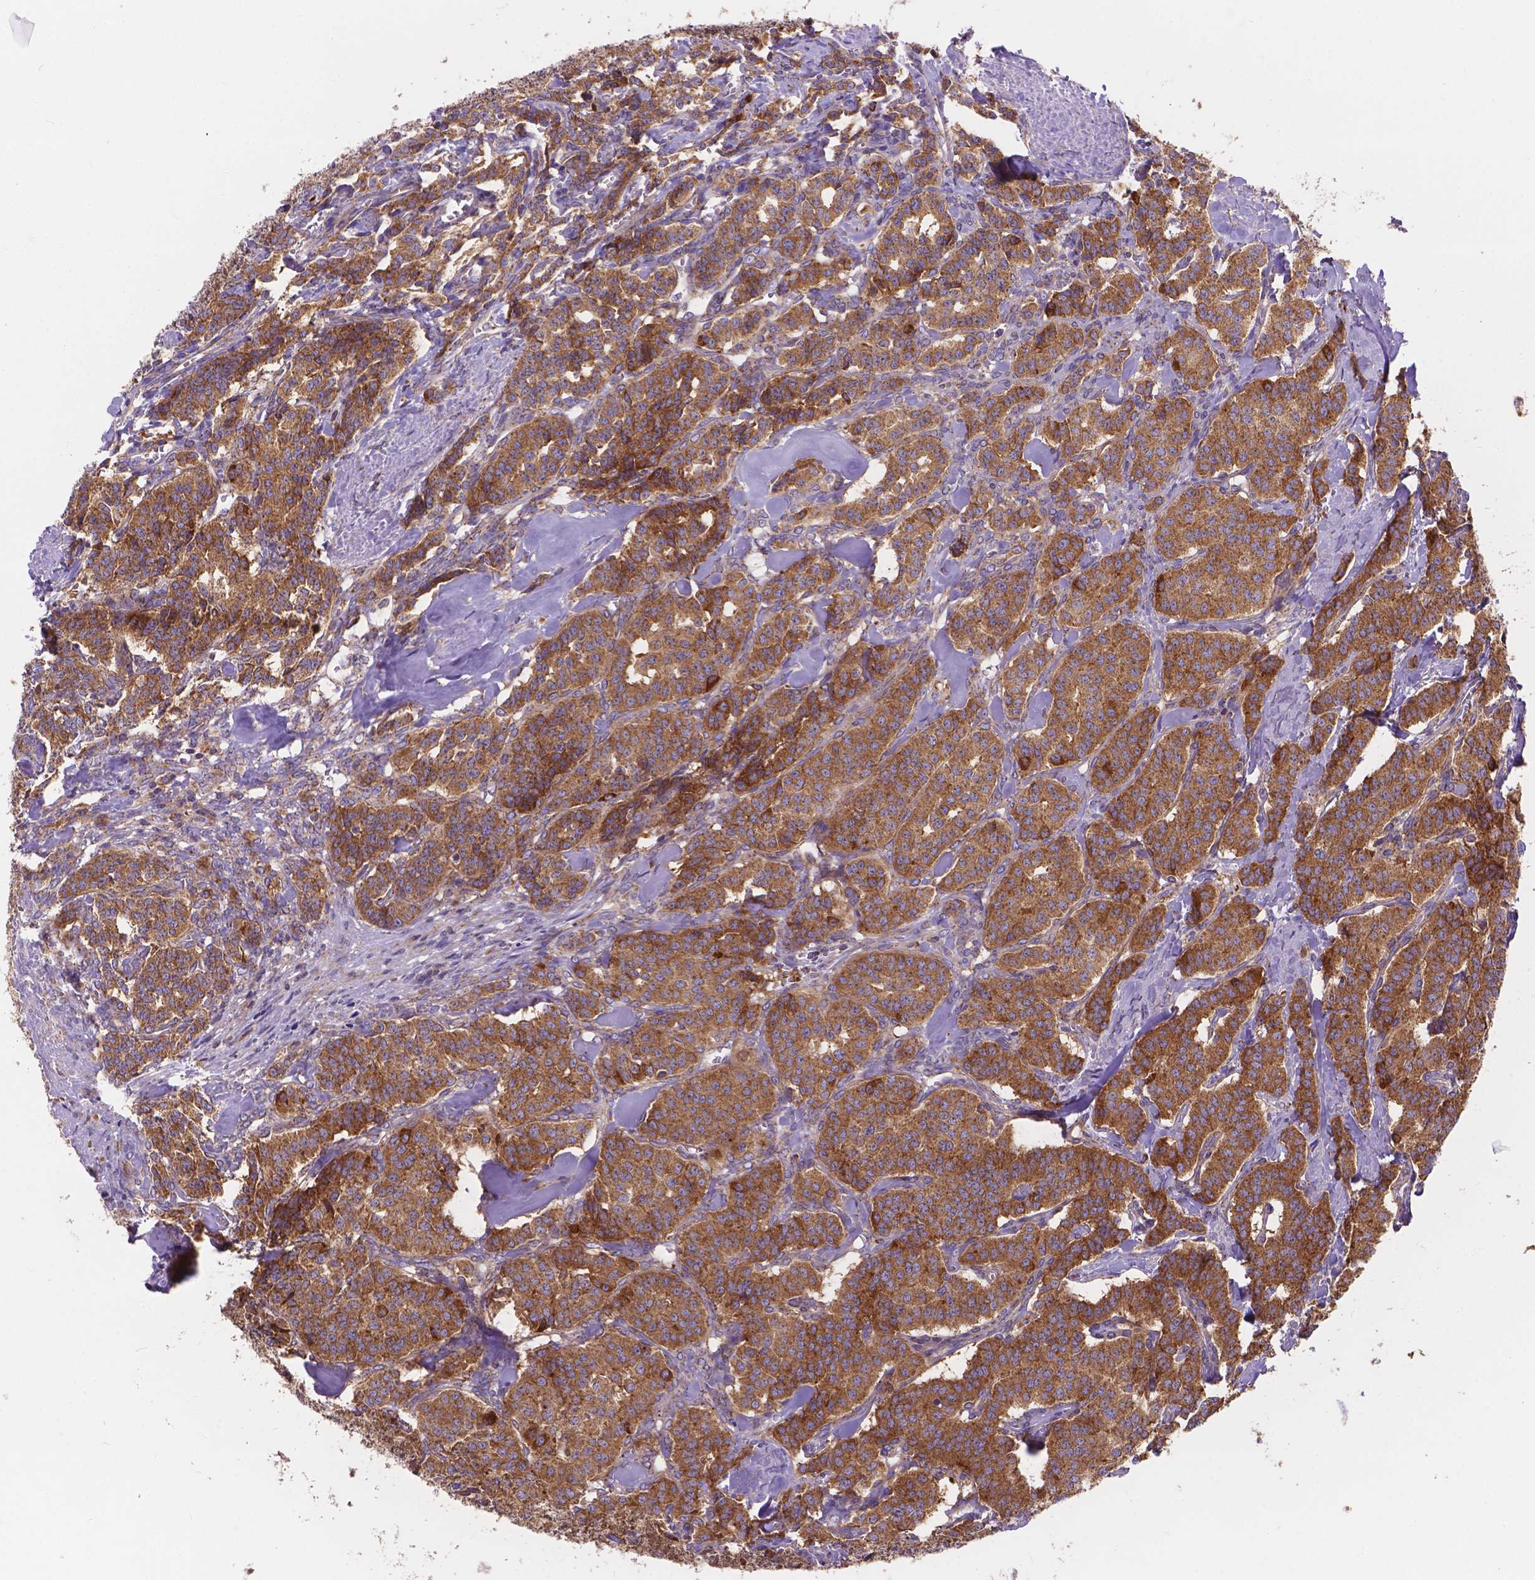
{"staining": {"intensity": "strong", "quantity": ">75%", "location": "cytoplasmic/membranous"}, "tissue": "carcinoid", "cell_type": "Tumor cells", "image_type": "cancer", "snomed": [{"axis": "morphology", "description": "Normal tissue, NOS"}, {"axis": "morphology", "description": "Carcinoid, malignant, NOS"}, {"axis": "topography", "description": "Lung"}], "caption": "Protein analysis of carcinoid tissue exhibits strong cytoplasmic/membranous expression in approximately >75% of tumor cells. The staining is performed using DAB (3,3'-diaminobenzidine) brown chromogen to label protein expression. The nuclei are counter-stained blue using hematoxylin.", "gene": "AK3", "patient": {"sex": "female", "age": 46}}